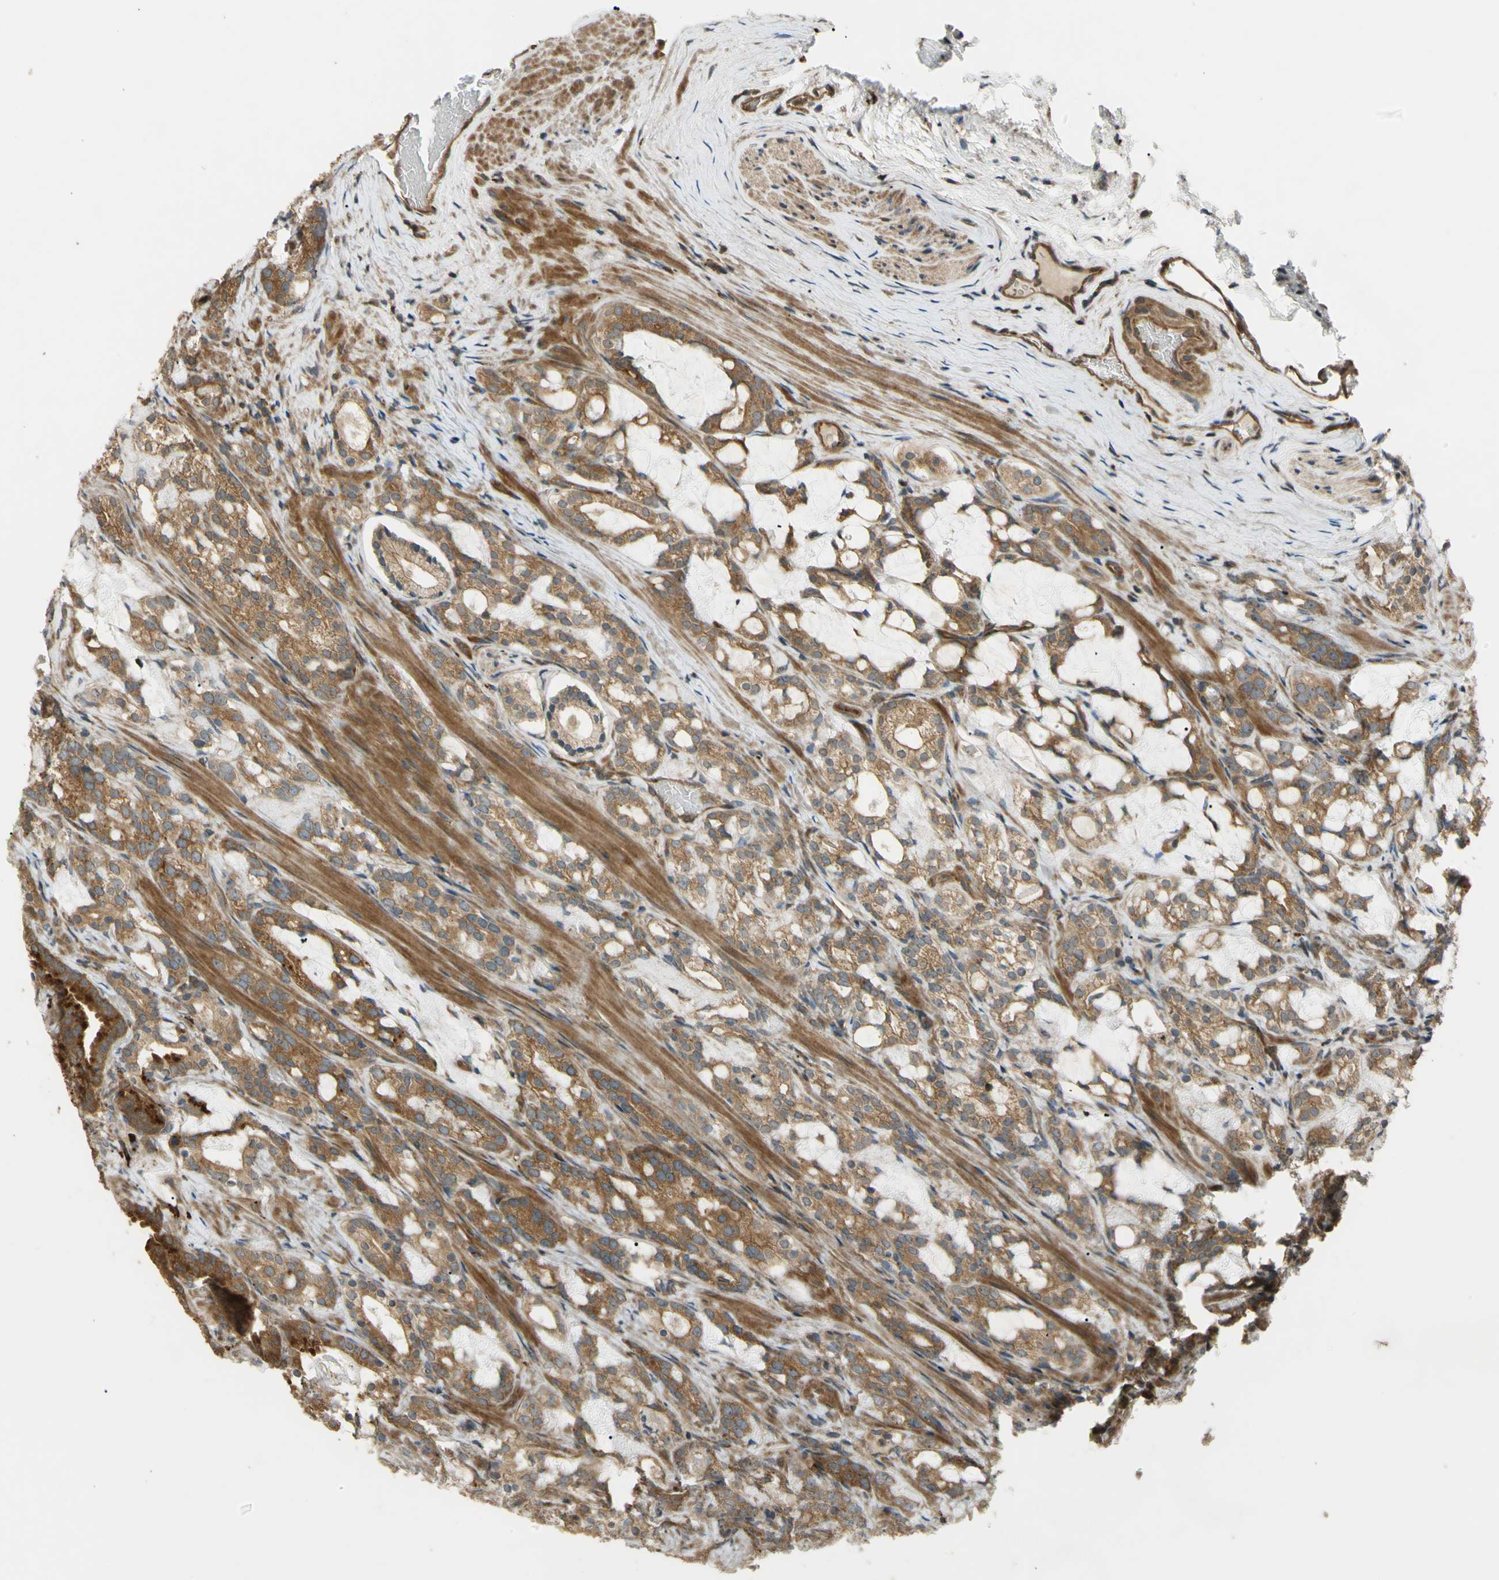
{"staining": {"intensity": "moderate", "quantity": ">75%", "location": "cytoplasmic/membranous"}, "tissue": "prostate cancer", "cell_type": "Tumor cells", "image_type": "cancer", "snomed": [{"axis": "morphology", "description": "Adenocarcinoma, Low grade"}, {"axis": "topography", "description": "Prostate"}], "caption": "IHC histopathology image of human adenocarcinoma (low-grade) (prostate) stained for a protein (brown), which displays medium levels of moderate cytoplasmic/membranous staining in approximately >75% of tumor cells.", "gene": "FLII", "patient": {"sex": "male", "age": 59}}